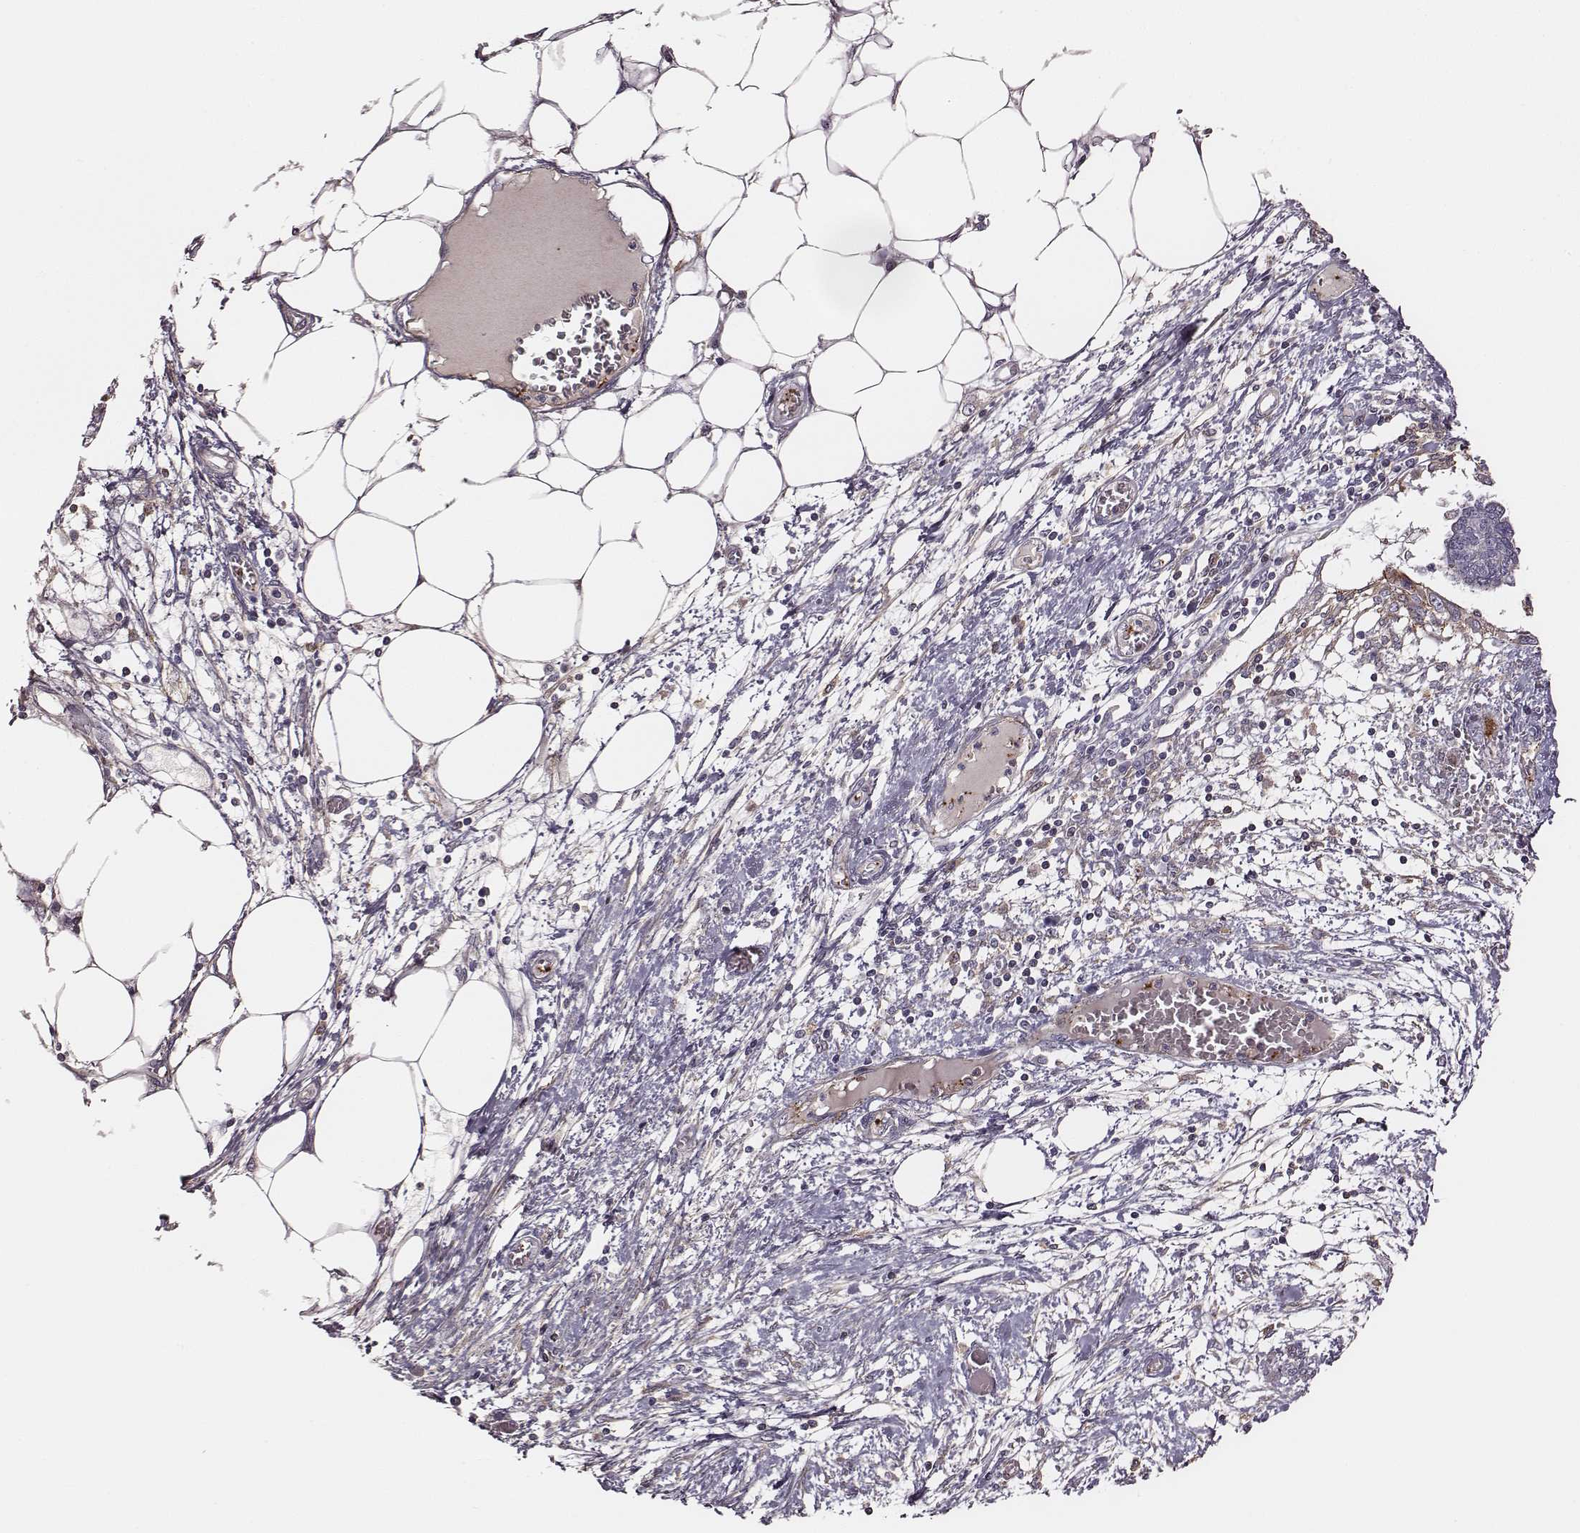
{"staining": {"intensity": "negative", "quantity": "none", "location": "none"}, "tissue": "endometrial cancer", "cell_type": "Tumor cells", "image_type": "cancer", "snomed": [{"axis": "morphology", "description": "Adenocarcinoma, NOS"}, {"axis": "morphology", "description": "Adenocarcinoma, metastatic, NOS"}, {"axis": "topography", "description": "Adipose tissue"}, {"axis": "topography", "description": "Endometrium"}], "caption": "Endometrial metastatic adenocarcinoma was stained to show a protein in brown. There is no significant positivity in tumor cells. (Stains: DAB (3,3'-diaminobenzidine) IHC with hematoxylin counter stain, Microscopy: brightfield microscopy at high magnification).", "gene": "ZYX", "patient": {"sex": "female", "age": 67}}